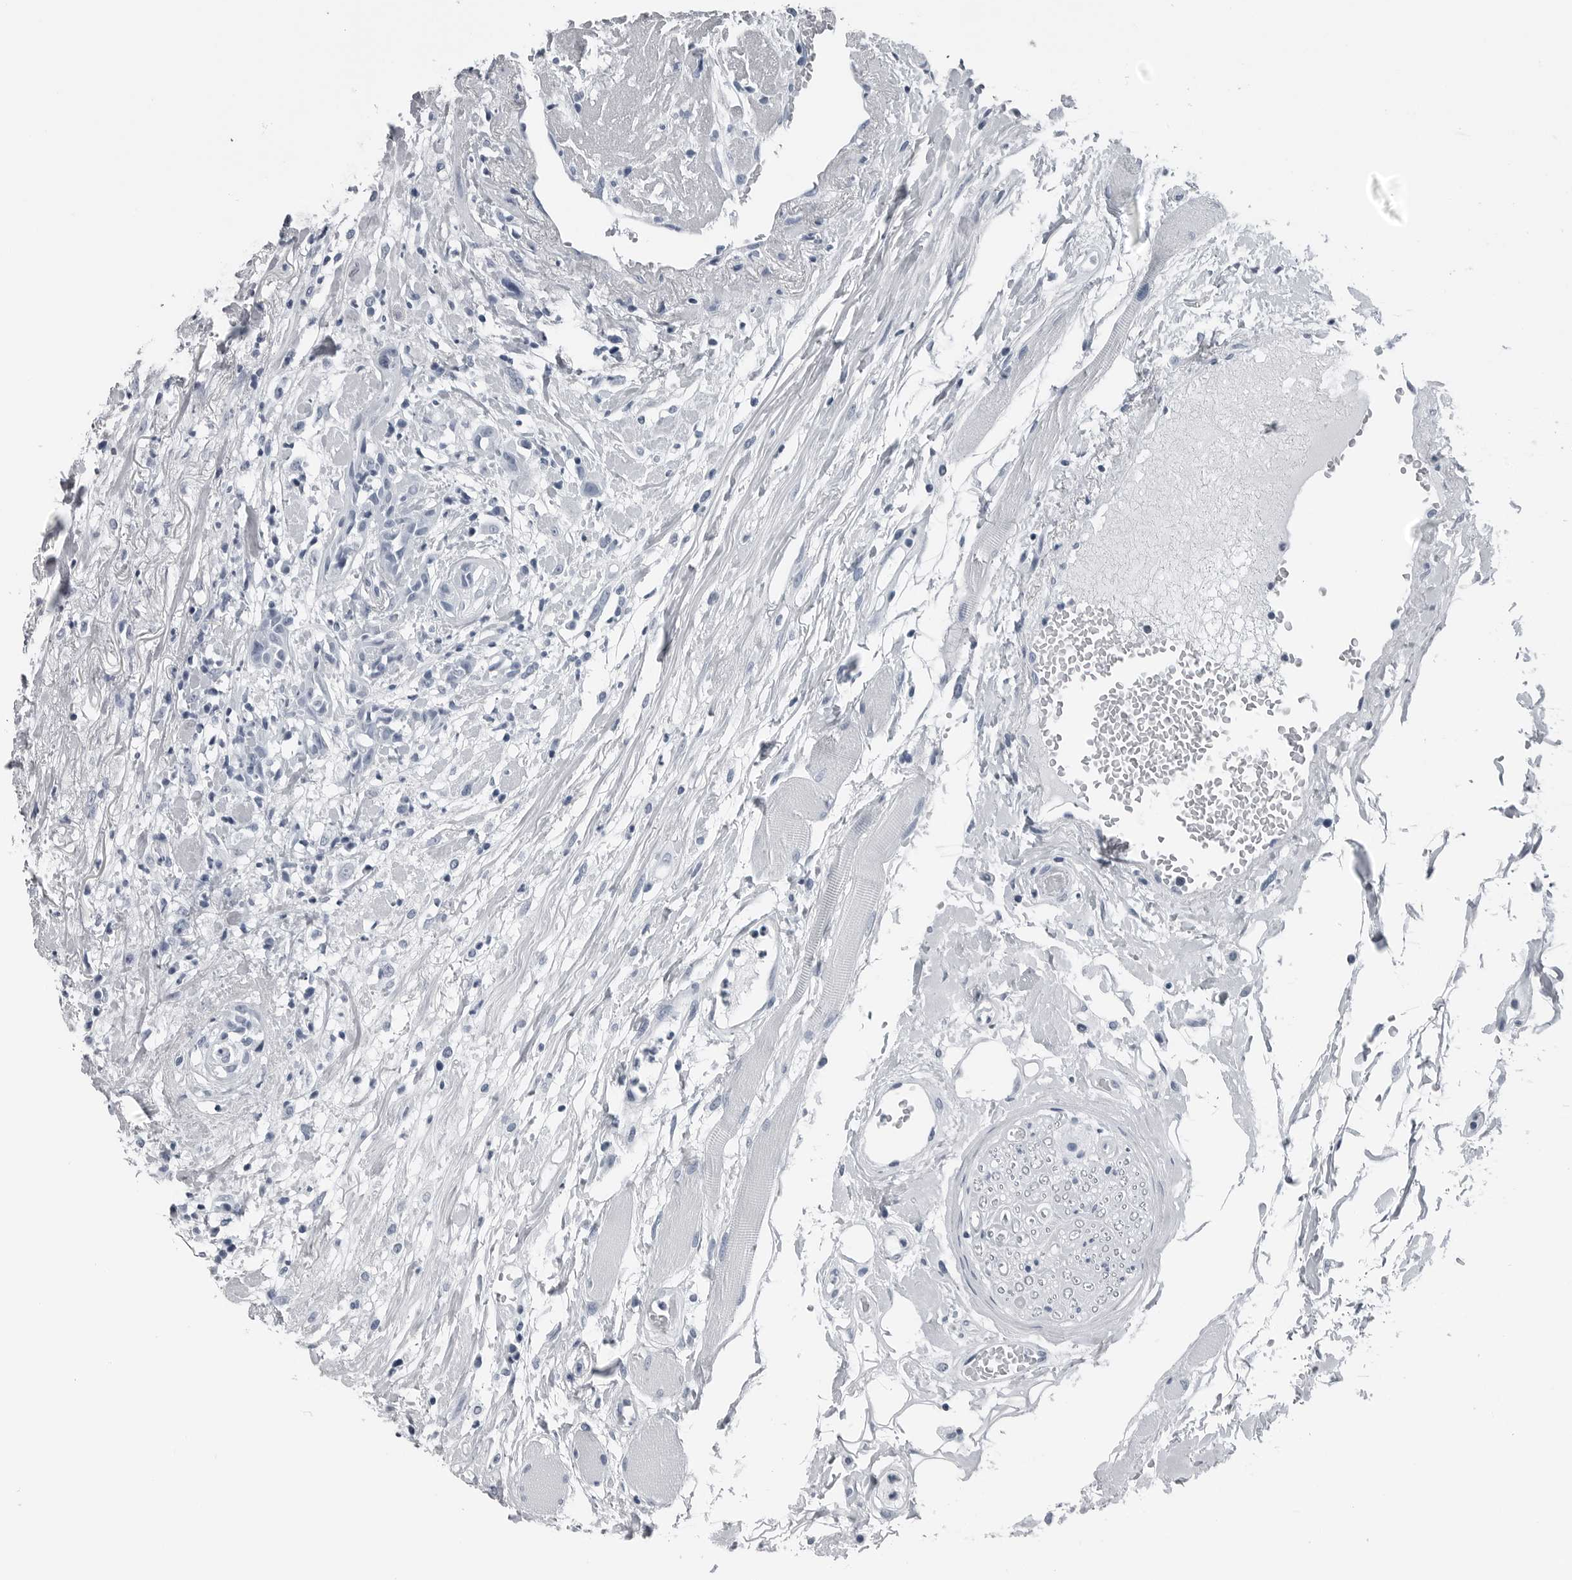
{"staining": {"intensity": "negative", "quantity": "none", "location": "none"}, "tissue": "head and neck cancer", "cell_type": "Tumor cells", "image_type": "cancer", "snomed": [{"axis": "morphology", "description": "Normal tissue, NOS"}, {"axis": "morphology", "description": "Squamous cell carcinoma, NOS"}, {"axis": "topography", "description": "Cartilage tissue"}, {"axis": "topography", "description": "Head-Neck"}], "caption": "The histopathology image reveals no significant positivity in tumor cells of head and neck cancer (squamous cell carcinoma).", "gene": "SPINK1", "patient": {"sex": "male", "age": 62}}